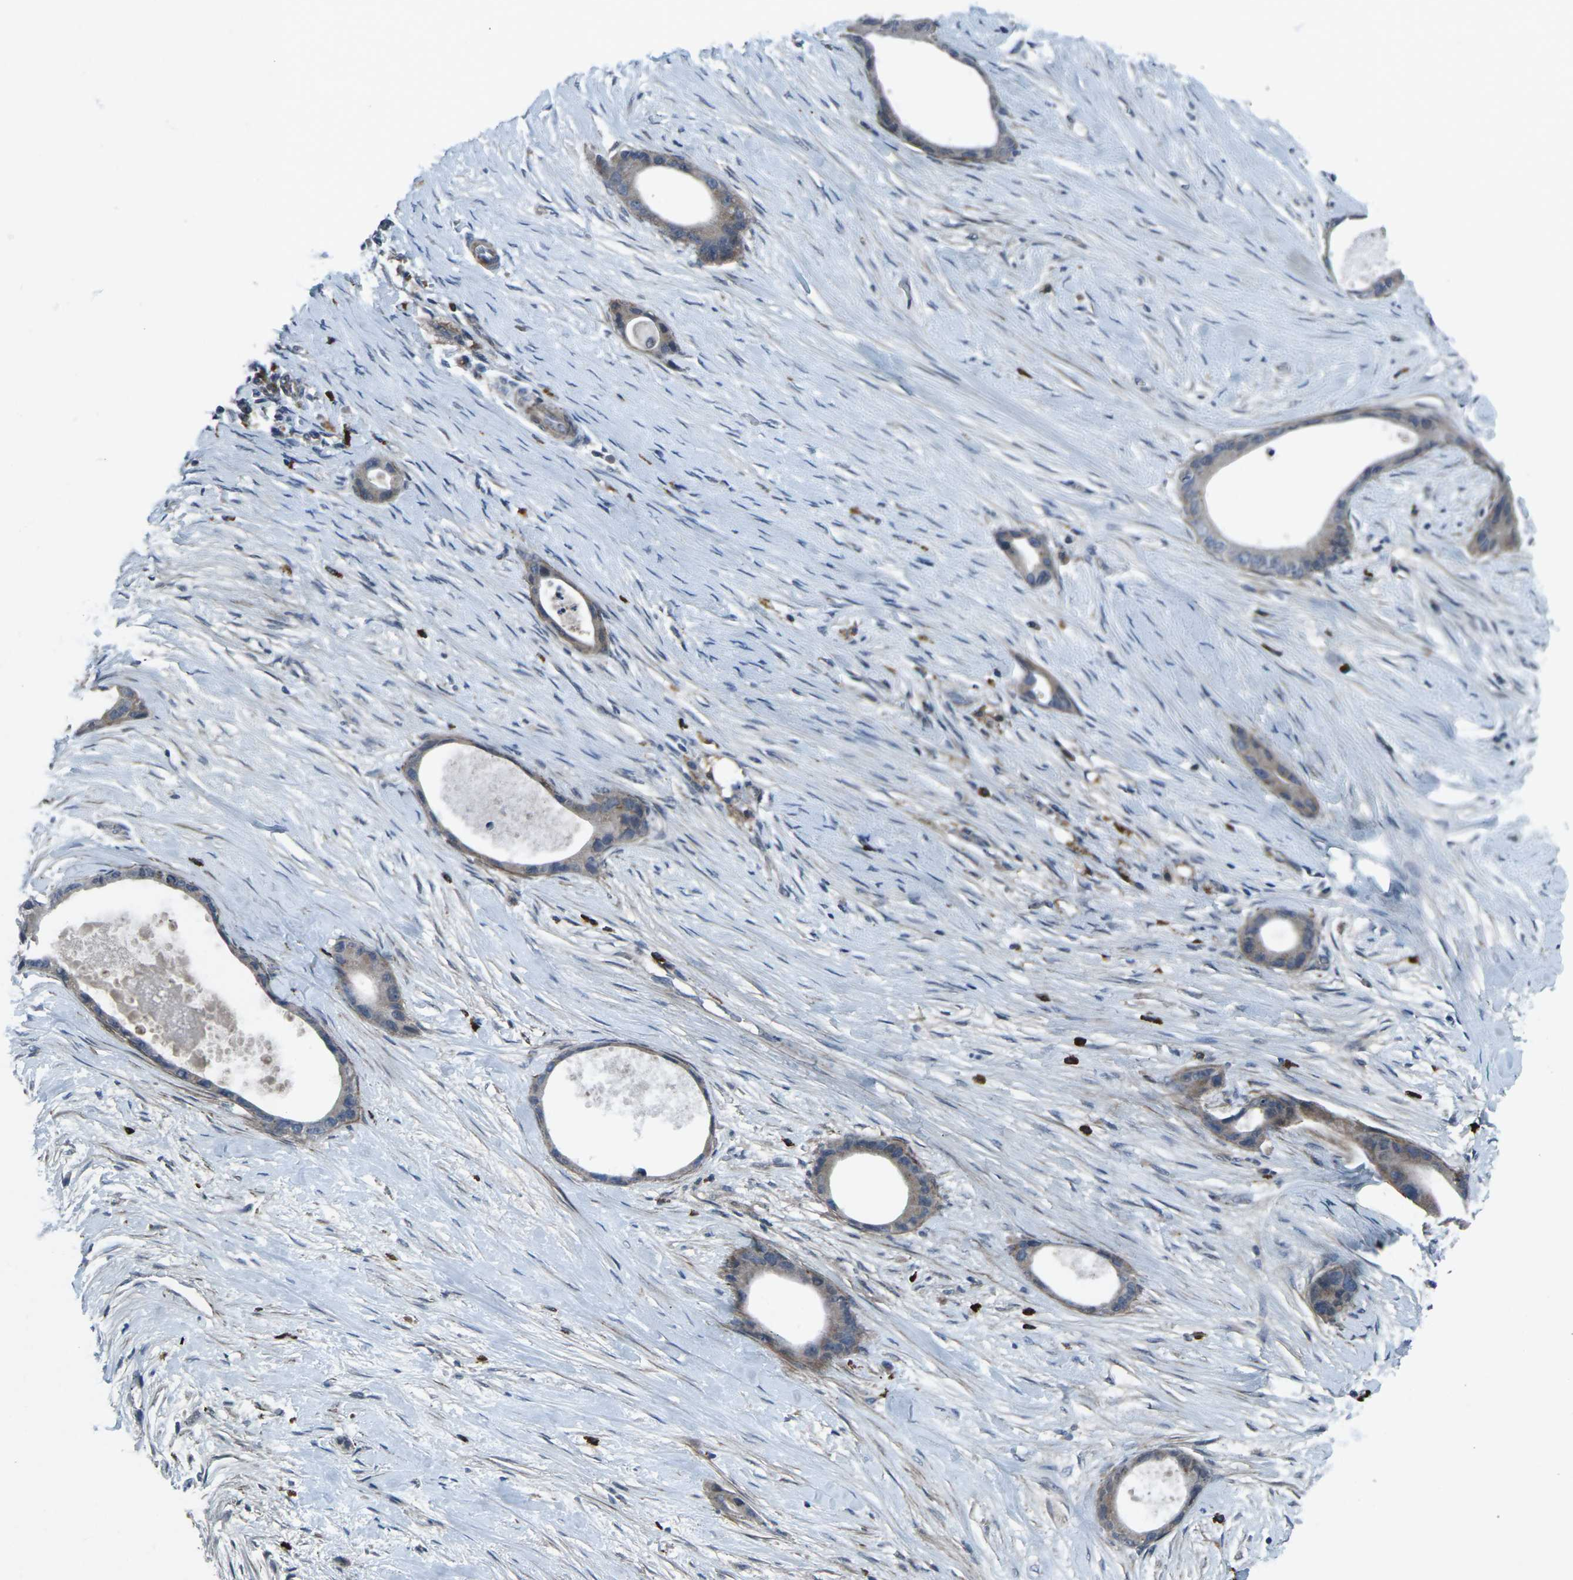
{"staining": {"intensity": "moderate", "quantity": "<25%", "location": "cytoplasmic/membranous"}, "tissue": "liver cancer", "cell_type": "Tumor cells", "image_type": "cancer", "snomed": [{"axis": "morphology", "description": "Cholangiocarcinoma"}, {"axis": "topography", "description": "Liver"}], "caption": "Immunohistochemical staining of human cholangiocarcinoma (liver) displays low levels of moderate cytoplasmic/membranous protein staining in about <25% of tumor cells. (DAB (3,3'-diaminobenzidine) = brown stain, brightfield microscopy at high magnification).", "gene": "CCR10", "patient": {"sex": "female", "age": 55}}